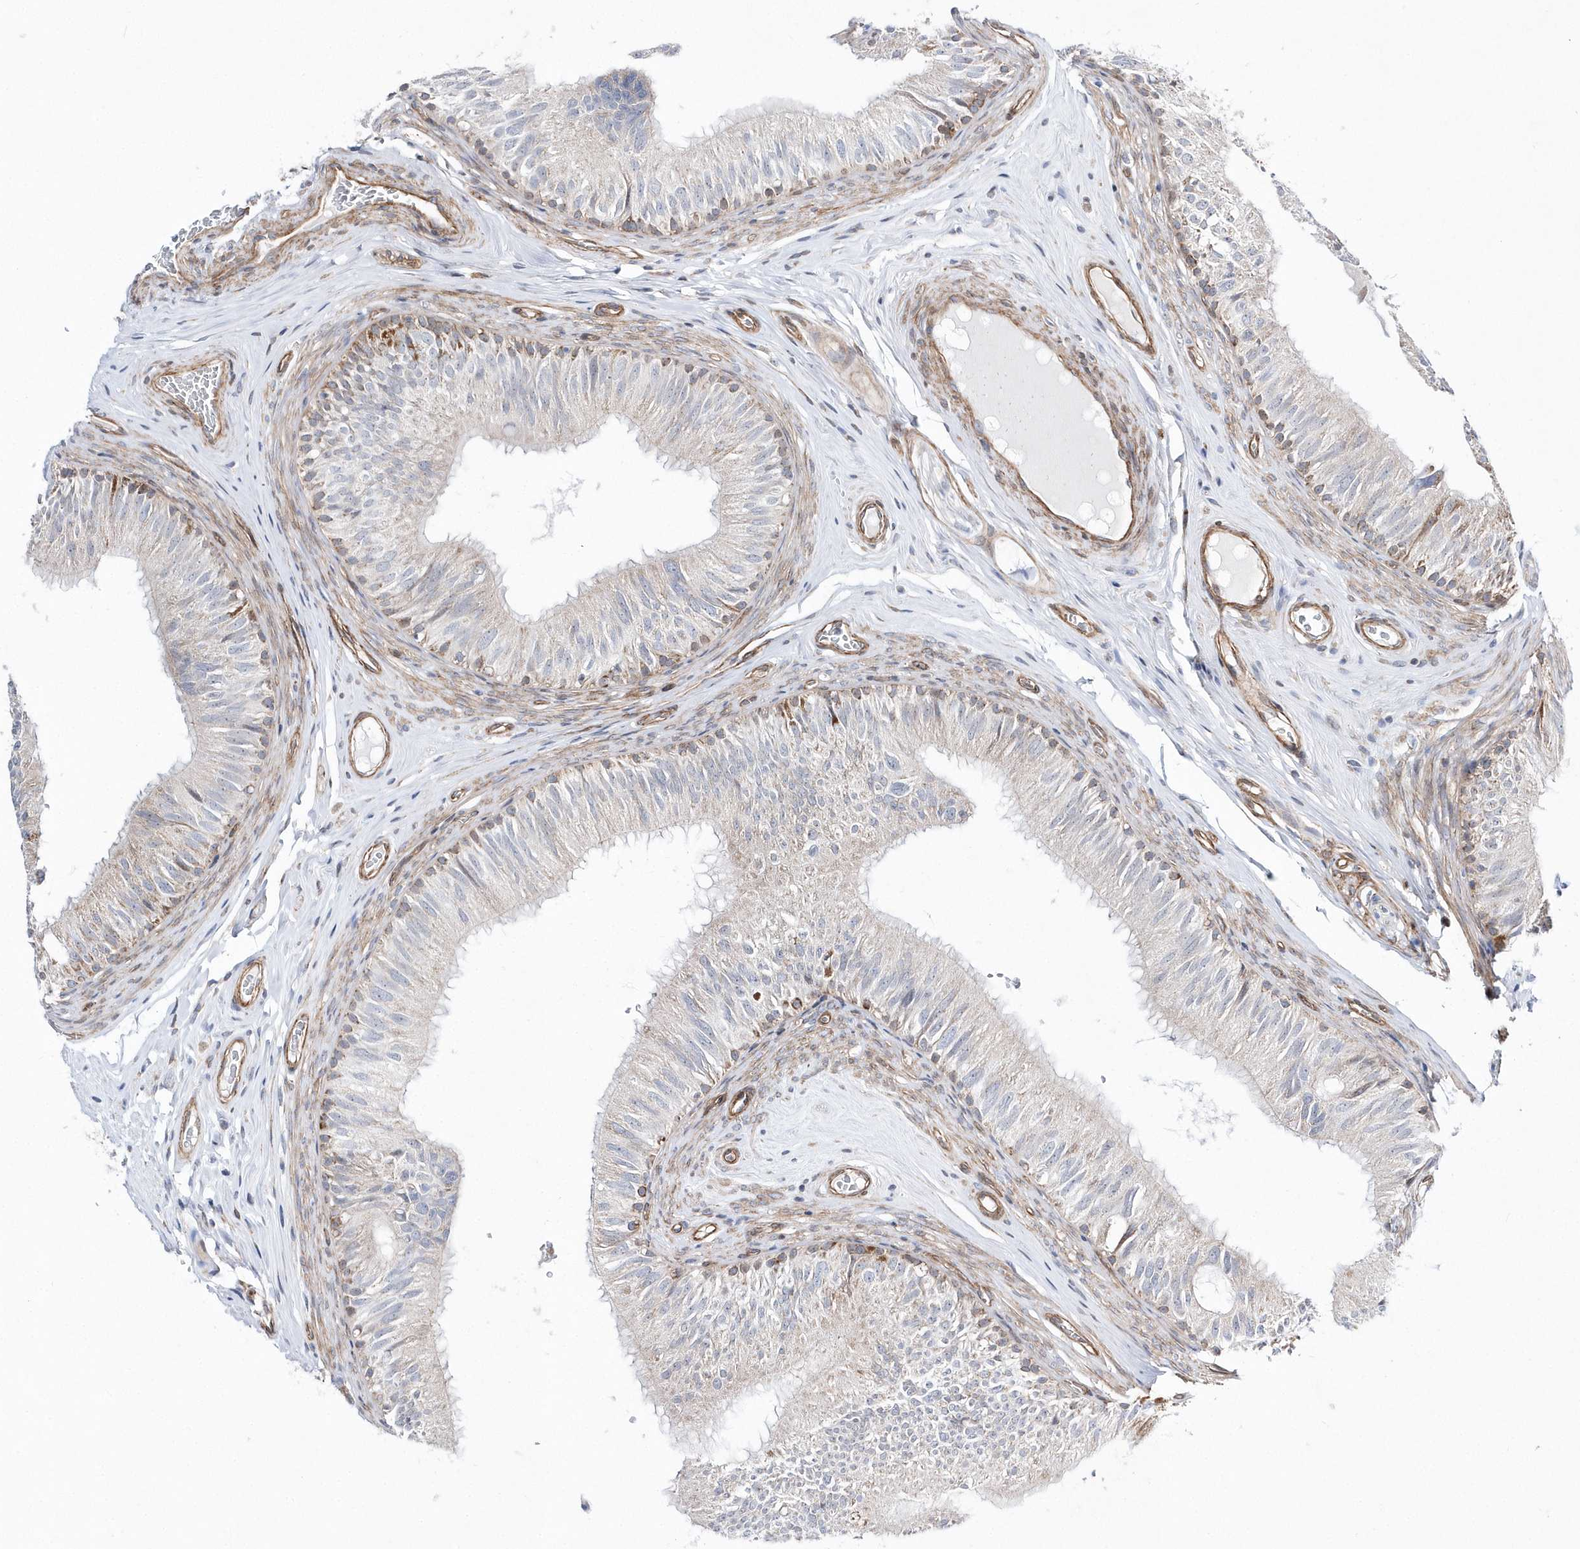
{"staining": {"intensity": "moderate", "quantity": "25%-75%", "location": "cytoplasmic/membranous"}, "tissue": "epididymis", "cell_type": "Glandular cells", "image_type": "normal", "snomed": [{"axis": "morphology", "description": "Normal tissue, NOS"}, {"axis": "topography", "description": "Epididymis"}], "caption": "Glandular cells display medium levels of moderate cytoplasmic/membranous positivity in about 25%-75% of cells in normal human epididymis. (Brightfield microscopy of DAB IHC at high magnification).", "gene": "OPA1", "patient": {"sex": "male", "age": 46}}